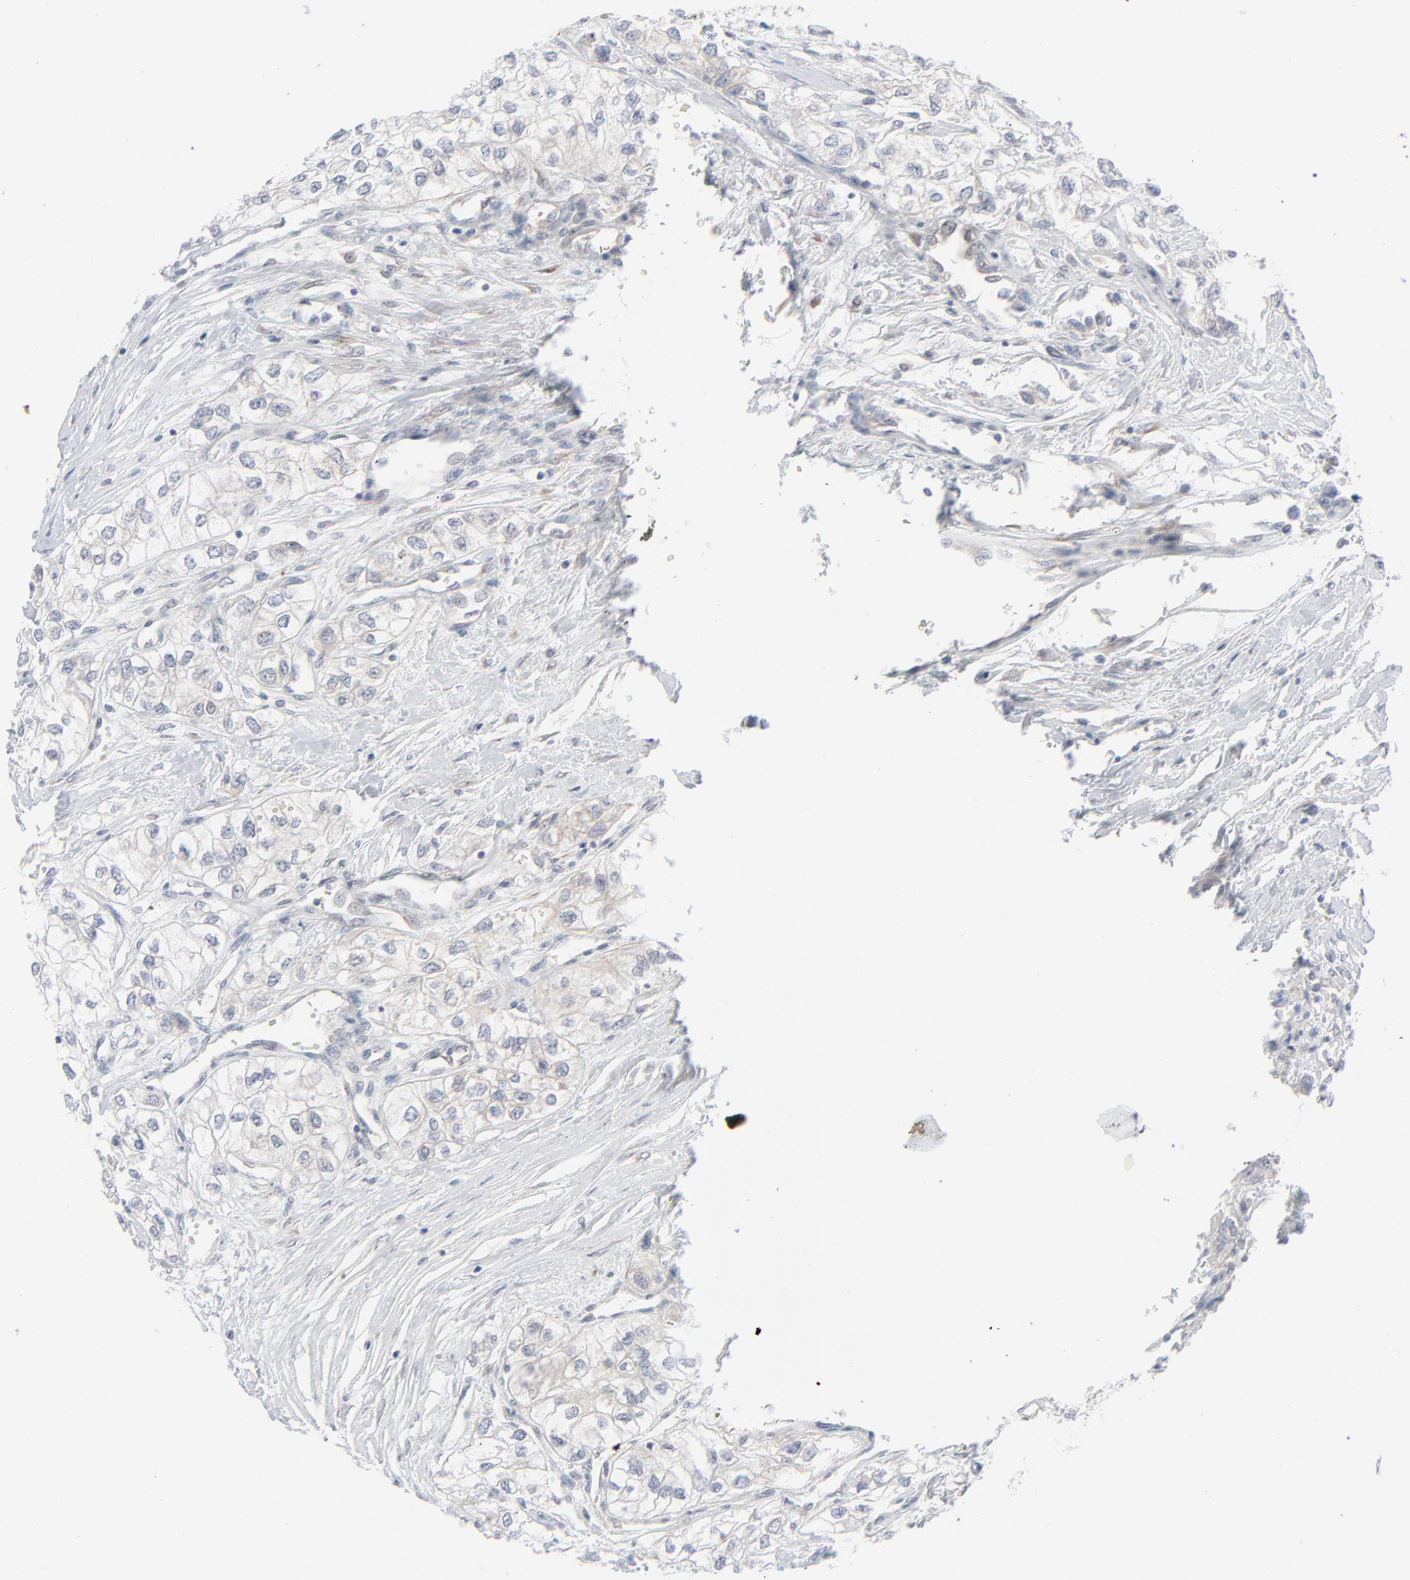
{"staining": {"intensity": "weak", "quantity": "<25%", "location": "cytoplasmic/membranous"}, "tissue": "renal cancer", "cell_type": "Tumor cells", "image_type": "cancer", "snomed": [{"axis": "morphology", "description": "Adenocarcinoma, NOS"}, {"axis": "topography", "description": "Kidney"}], "caption": "Immunohistochemistry of human renal adenocarcinoma exhibits no positivity in tumor cells. (Stains: DAB immunohistochemistry (IHC) with hematoxylin counter stain, Microscopy: brightfield microscopy at high magnification).", "gene": "KDSR", "patient": {"sex": "male", "age": 57}}